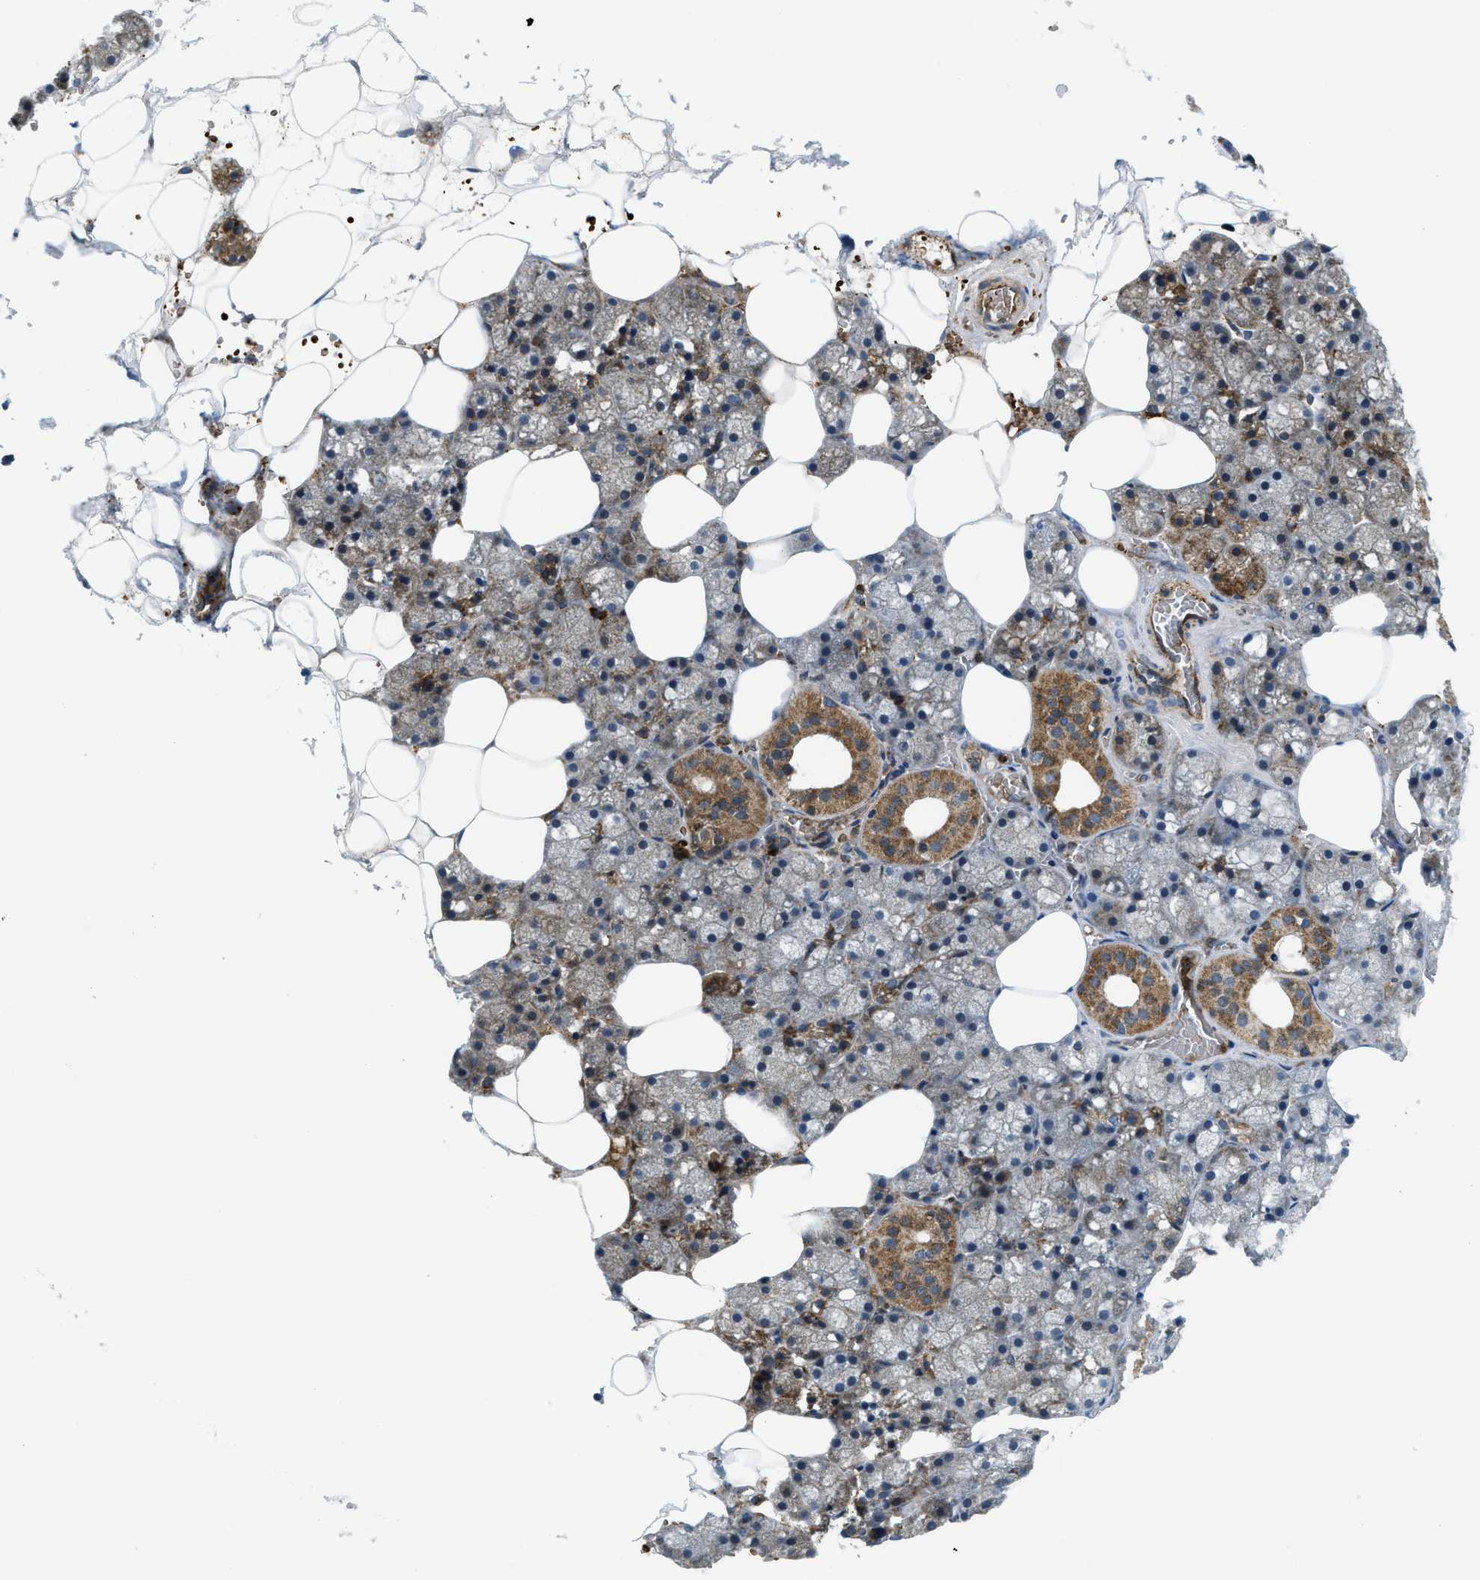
{"staining": {"intensity": "moderate", "quantity": "25%-75%", "location": "cytoplasmic/membranous"}, "tissue": "salivary gland", "cell_type": "Glandular cells", "image_type": "normal", "snomed": [{"axis": "morphology", "description": "Normal tissue, NOS"}, {"axis": "topography", "description": "Salivary gland"}], "caption": "Moderate cytoplasmic/membranous protein expression is identified in approximately 25%-75% of glandular cells in salivary gland. (DAB (3,3'-diaminobenzidine) IHC, brown staining for protein, blue staining for nuclei).", "gene": "CSPG4", "patient": {"sex": "male", "age": 62}}